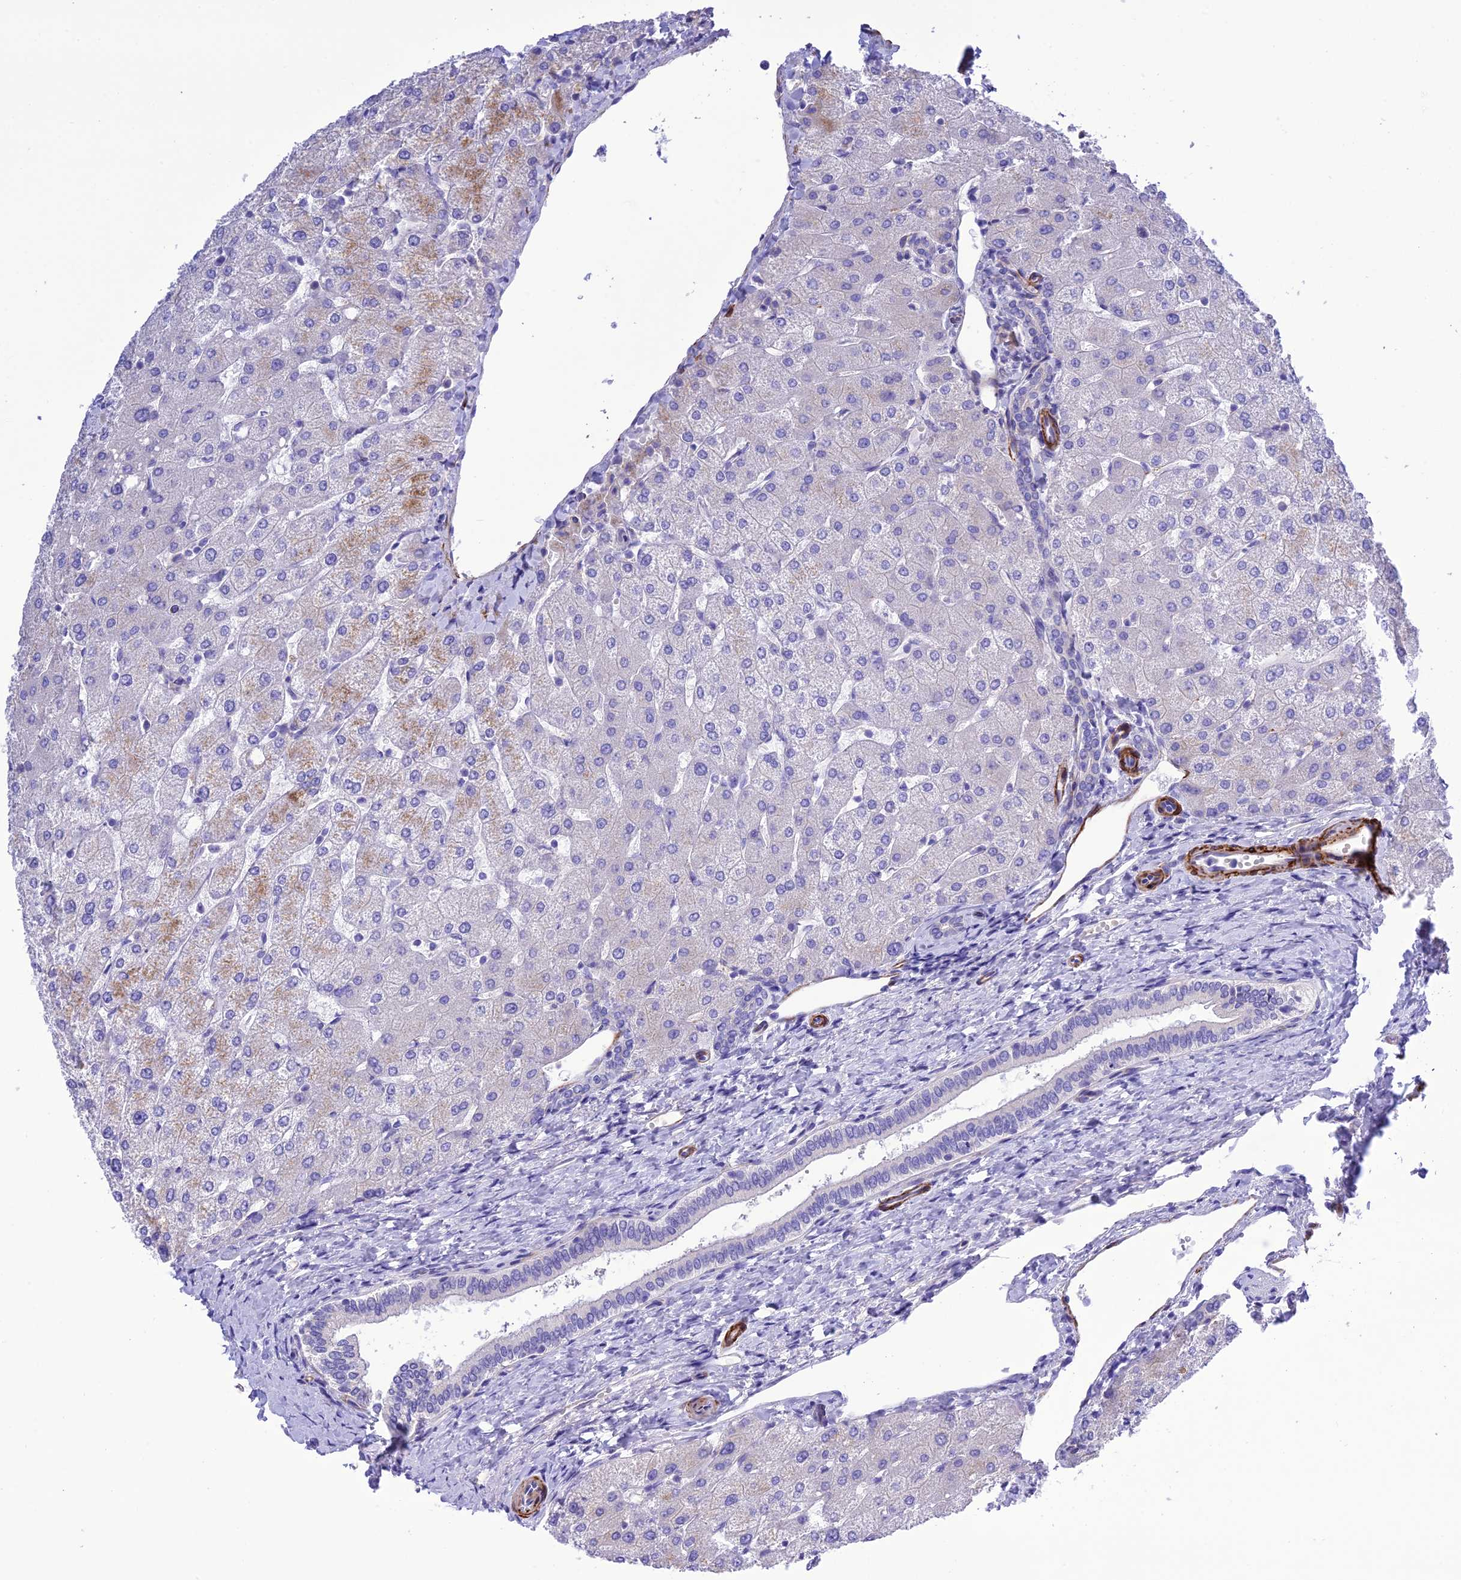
{"staining": {"intensity": "negative", "quantity": "none", "location": "none"}, "tissue": "liver", "cell_type": "Cholangiocytes", "image_type": "normal", "snomed": [{"axis": "morphology", "description": "Normal tissue, NOS"}, {"axis": "topography", "description": "Liver"}], "caption": "The photomicrograph displays no significant staining in cholangiocytes of liver. (DAB (3,3'-diaminobenzidine) IHC, high magnification).", "gene": "FRA10AC1", "patient": {"sex": "female", "age": 54}}